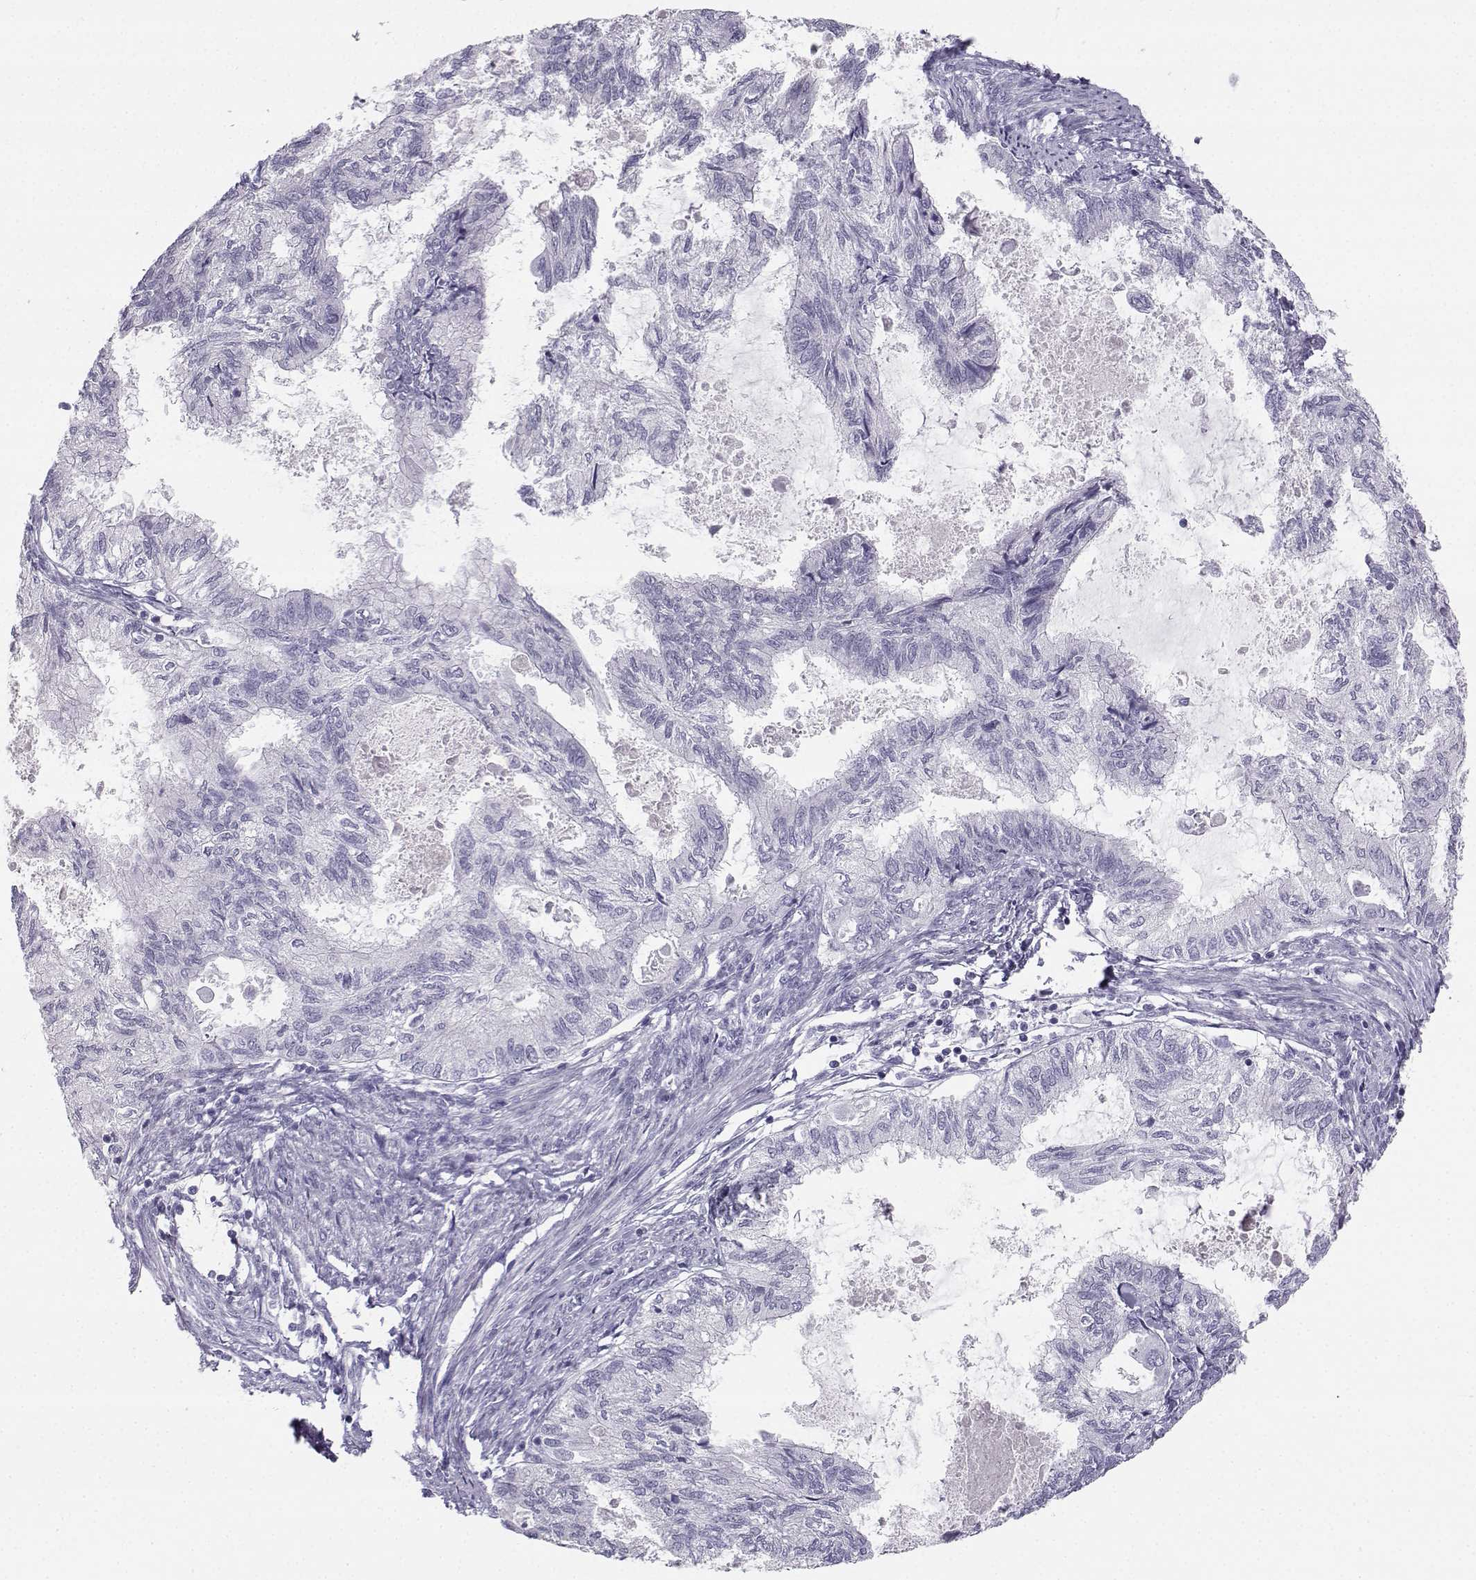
{"staining": {"intensity": "negative", "quantity": "none", "location": "none"}, "tissue": "endometrial cancer", "cell_type": "Tumor cells", "image_type": "cancer", "snomed": [{"axis": "morphology", "description": "Adenocarcinoma, NOS"}, {"axis": "topography", "description": "Endometrium"}], "caption": "Protein analysis of adenocarcinoma (endometrial) shows no significant positivity in tumor cells. The staining is performed using DAB (3,3'-diaminobenzidine) brown chromogen with nuclei counter-stained in using hematoxylin.", "gene": "SYCE1", "patient": {"sex": "female", "age": 86}}